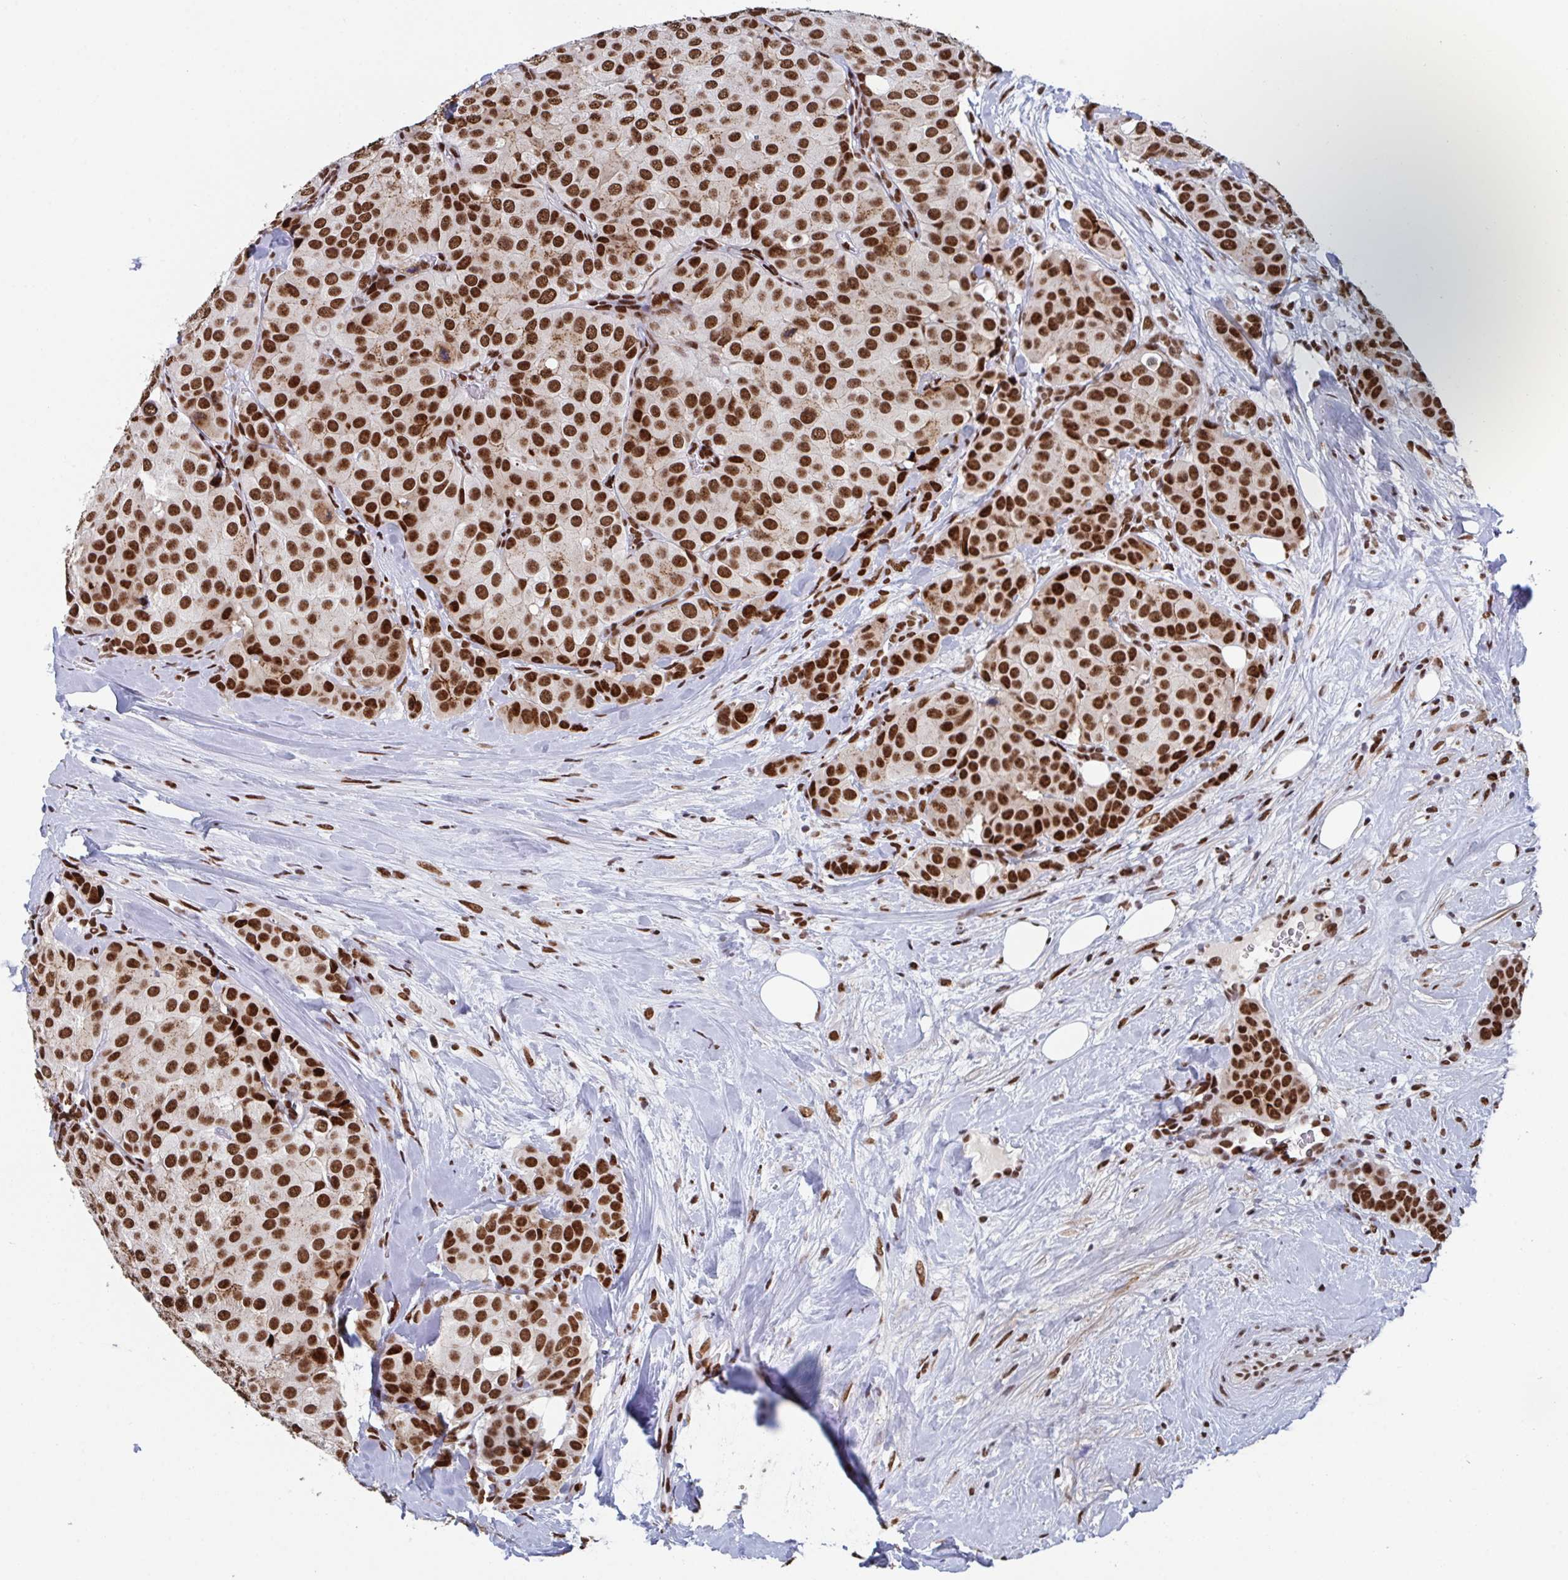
{"staining": {"intensity": "strong", "quantity": ">75%", "location": "nuclear"}, "tissue": "breast cancer", "cell_type": "Tumor cells", "image_type": "cancer", "snomed": [{"axis": "morphology", "description": "Duct carcinoma"}, {"axis": "topography", "description": "Breast"}], "caption": "The micrograph exhibits a brown stain indicating the presence of a protein in the nuclear of tumor cells in breast cancer.", "gene": "ZNF607", "patient": {"sex": "female", "age": 70}}